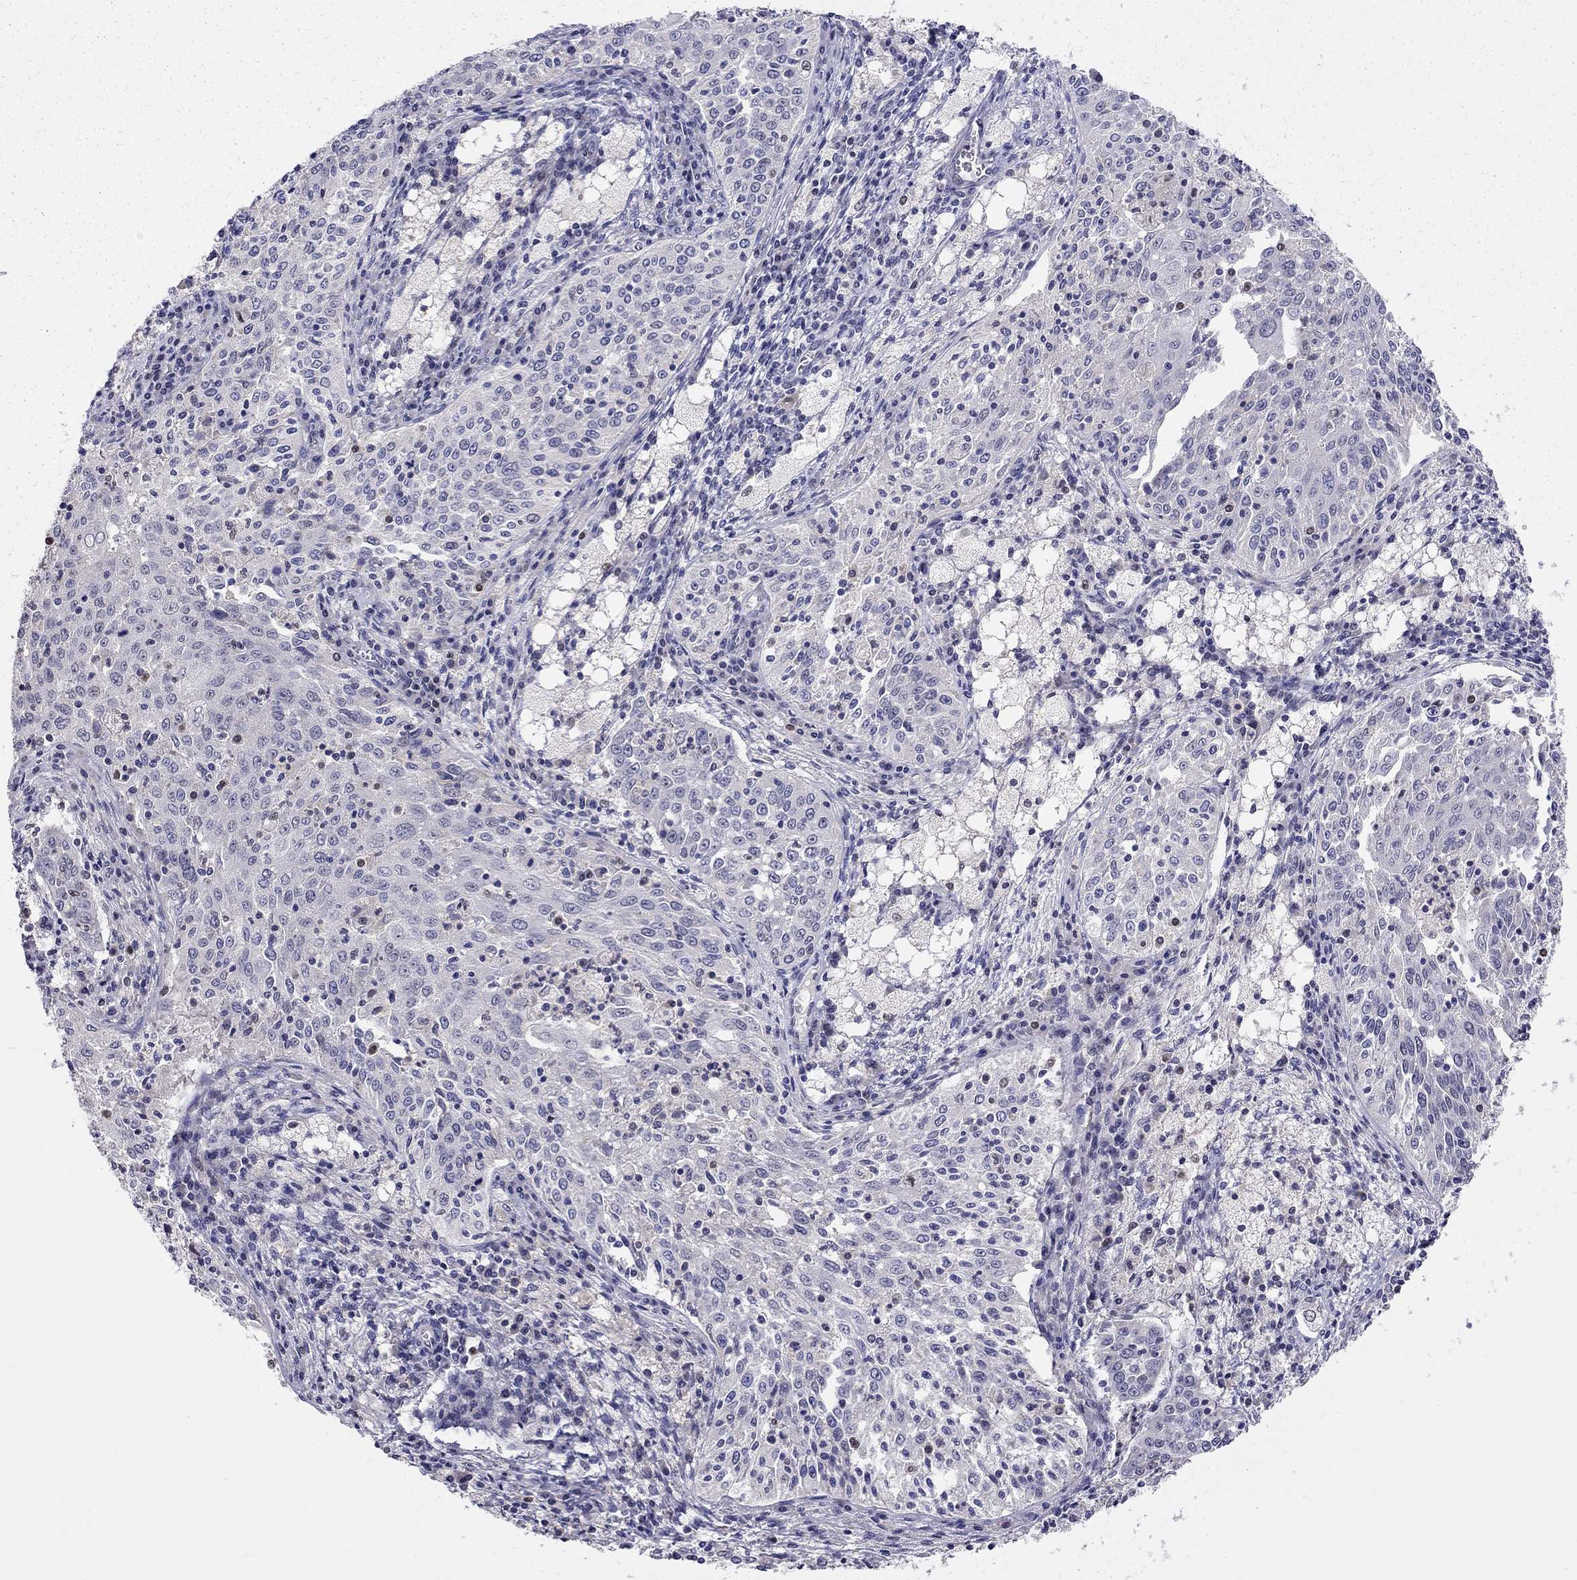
{"staining": {"intensity": "negative", "quantity": "none", "location": "none"}, "tissue": "cervical cancer", "cell_type": "Tumor cells", "image_type": "cancer", "snomed": [{"axis": "morphology", "description": "Squamous cell carcinoma, NOS"}, {"axis": "topography", "description": "Cervix"}], "caption": "An immunohistochemistry (IHC) histopathology image of cervical squamous cell carcinoma is shown. There is no staining in tumor cells of cervical squamous cell carcinoma.", "gene": "LRRC39", "patient": {"sex": "female", "age": 41}}